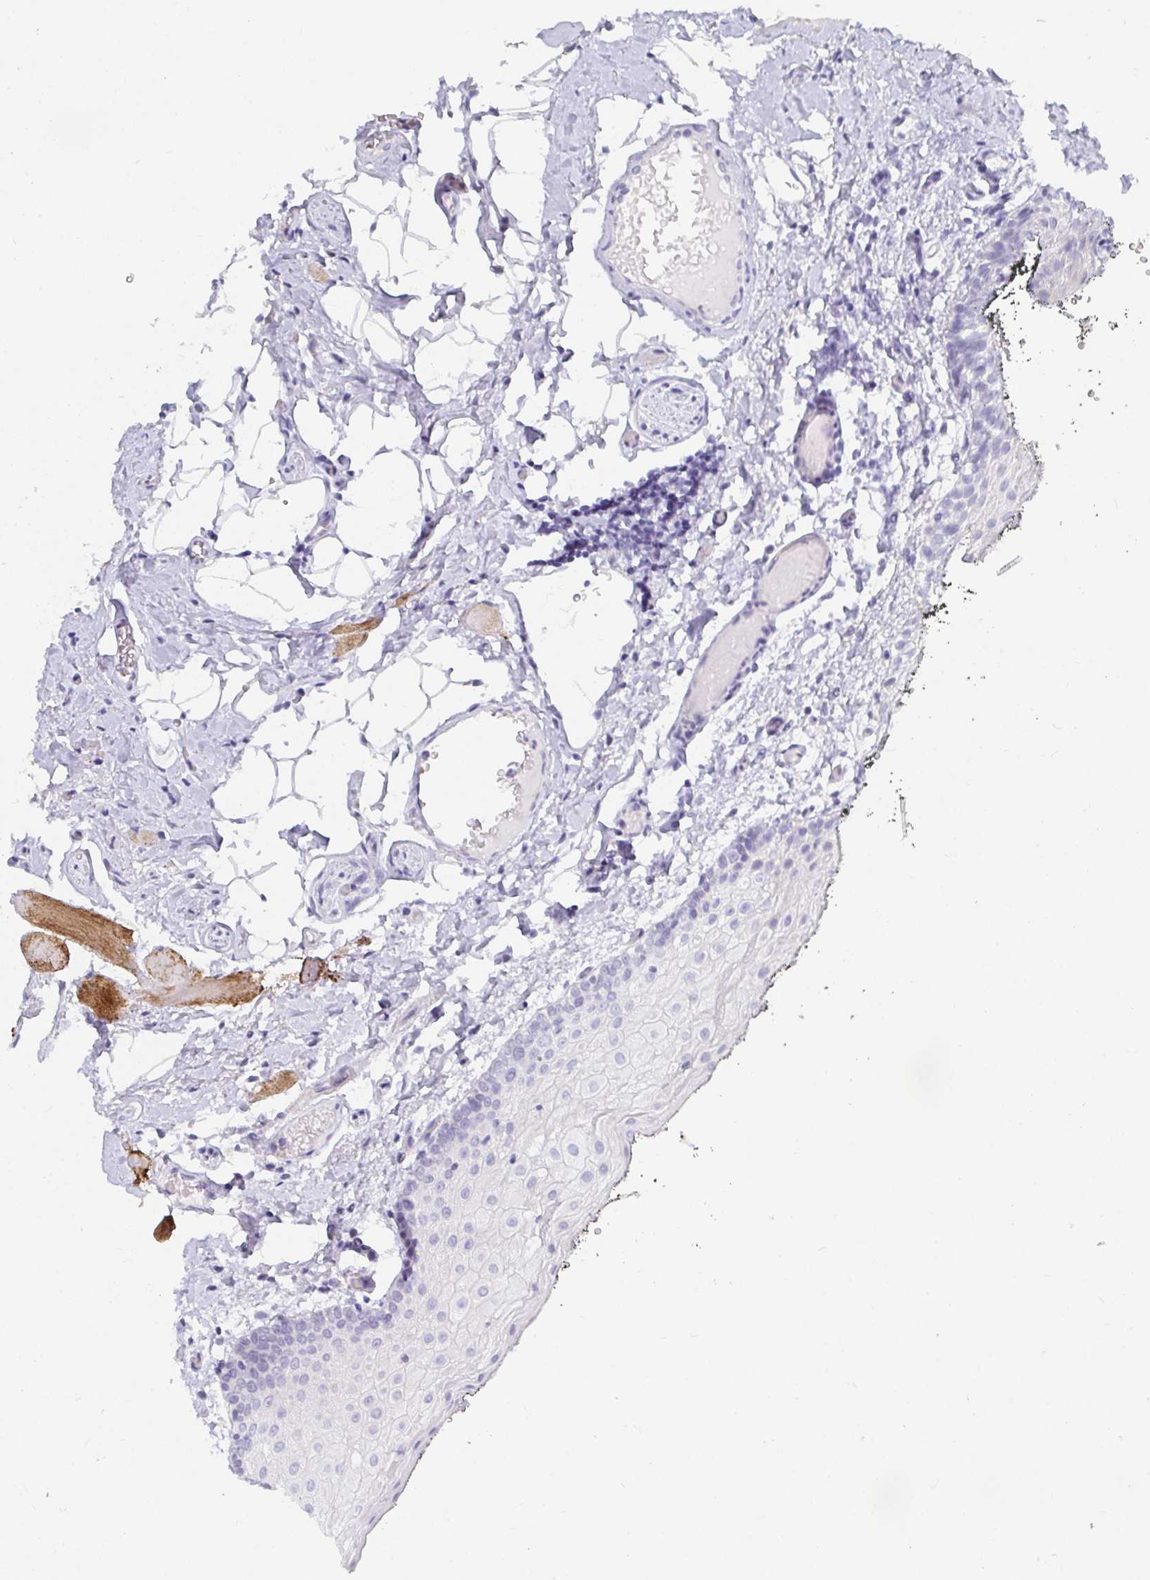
{"staining": {"intensity": "negative", "quantity": "none", "location": "none"}, "tissue": "oral mucosa", "cell_type": "Squamous epithelial cells", "image_type": "normal", "snomed": [{"axis": "morphology", "description": "Normal tissue, NOS"}, {"axis": "morphology", "description": "Squamous cell carcinoma, NOS"}, {"axis": "topography", "description": "Oral tissue"}, {"axis": "topography", "description": "Head-Neck"}], "caption": "Immunohistochemistry histopathology image of unremarkable oral mucosa stained for a protein (brown), which exhibits no expression in squamous epithelial cells. (Brightfield microscopy of DAB IHC at high magnification).", "gene": "OR10K1", "patient": {"sex": "male", "age": 58}}